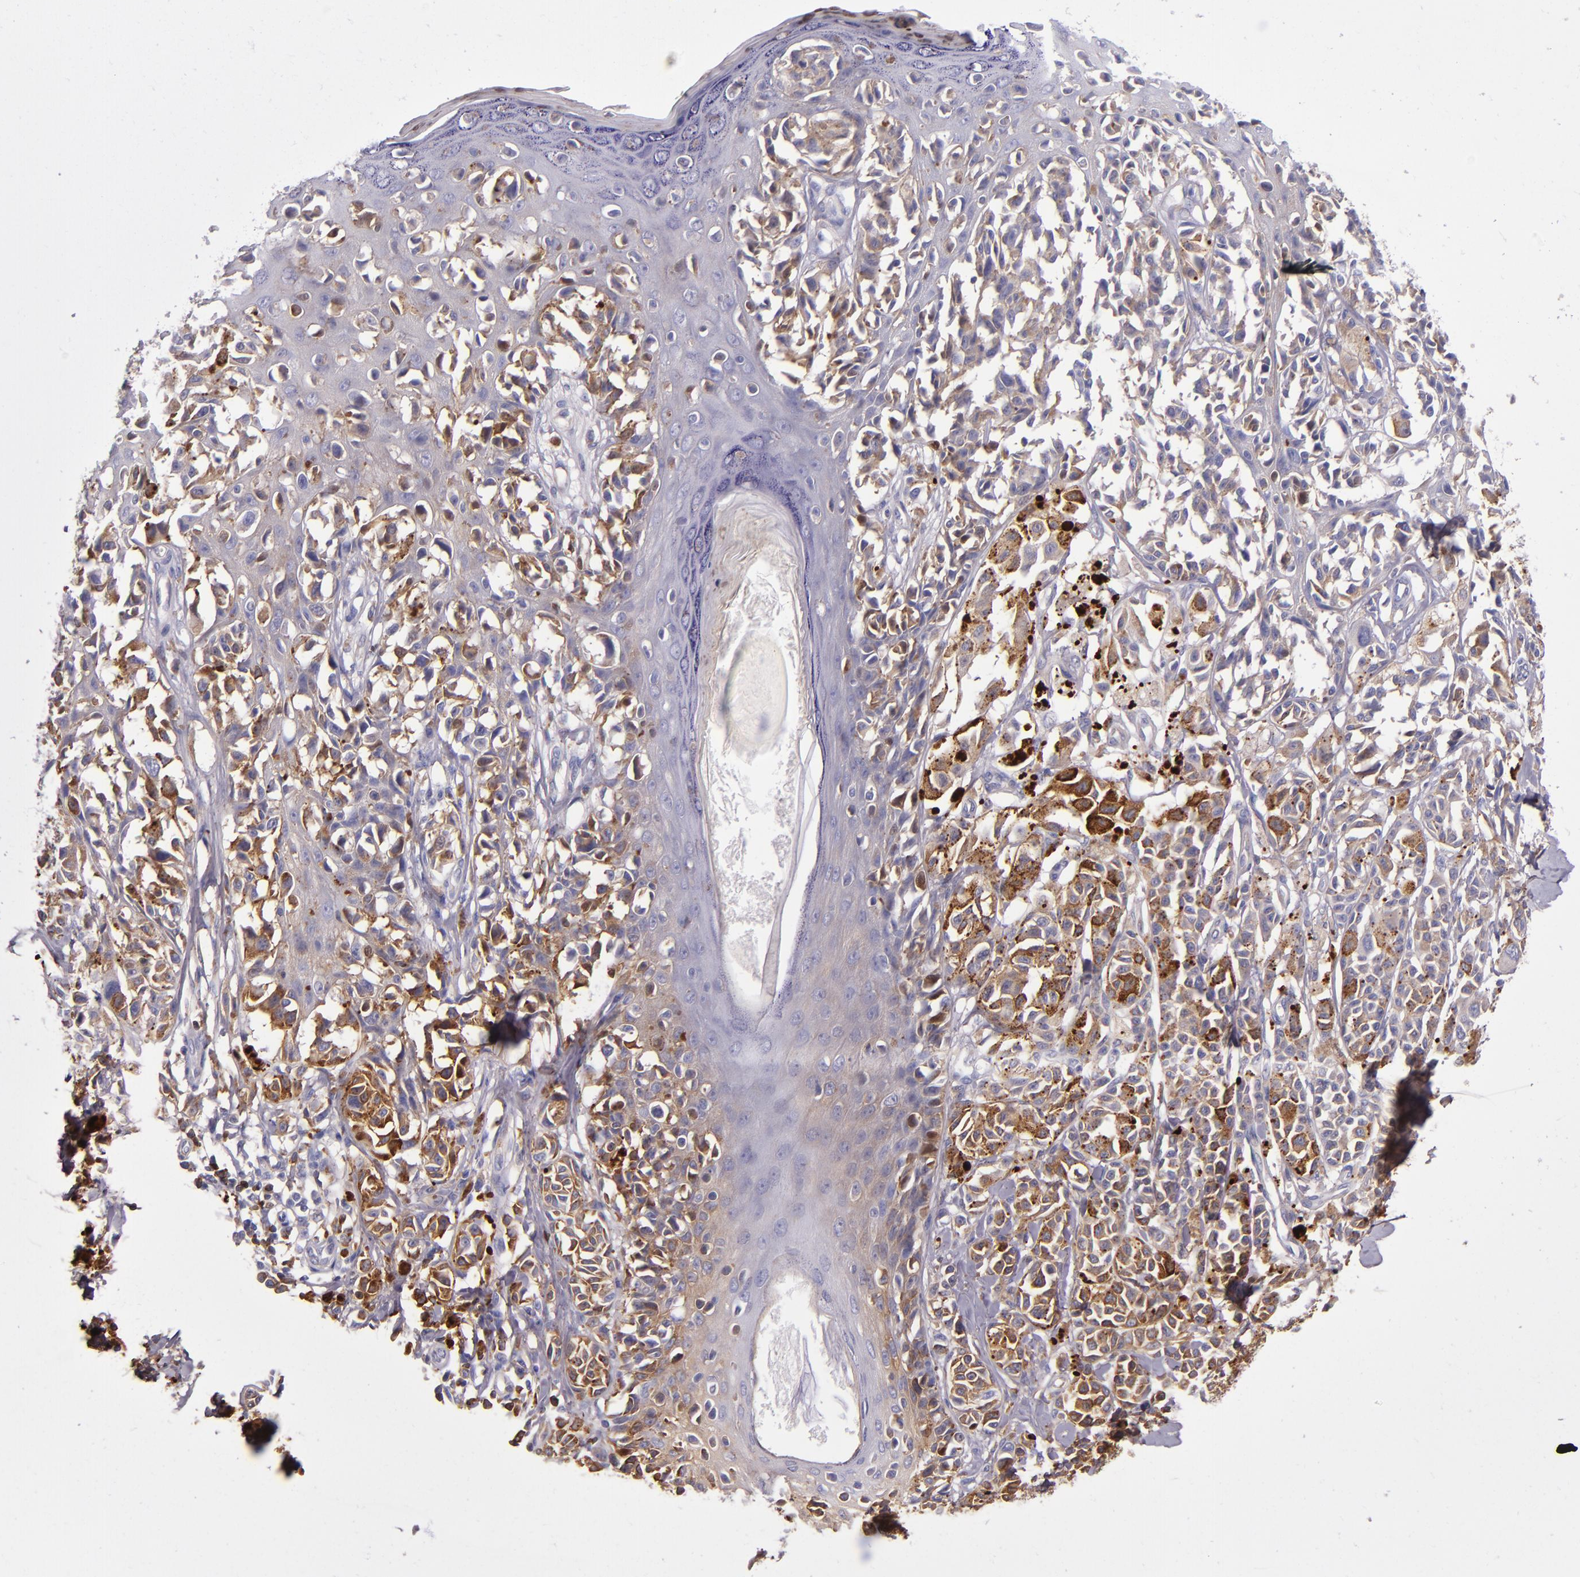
{"staining": {"intensity": "strong", "quantity": "25%-75%", "location": "cytoplasmic/membranous"}, "tissue": "melanoma", "cell_type": "Tumor cells", "image_type": "cancer", "snomed": [{"axis": "morphology", "description": "Malignant melanoma, NOS"}, {"axis": "topography", "description": "Skin"}], "caption": "Strong cytoplasmic/membranous expression for a protein is seen in approximately 25%-75% of tumor cells of malignant melanoma using IHC.", "gene": "CLEC3B", "patient": {"sex": "female", "age": 38}}